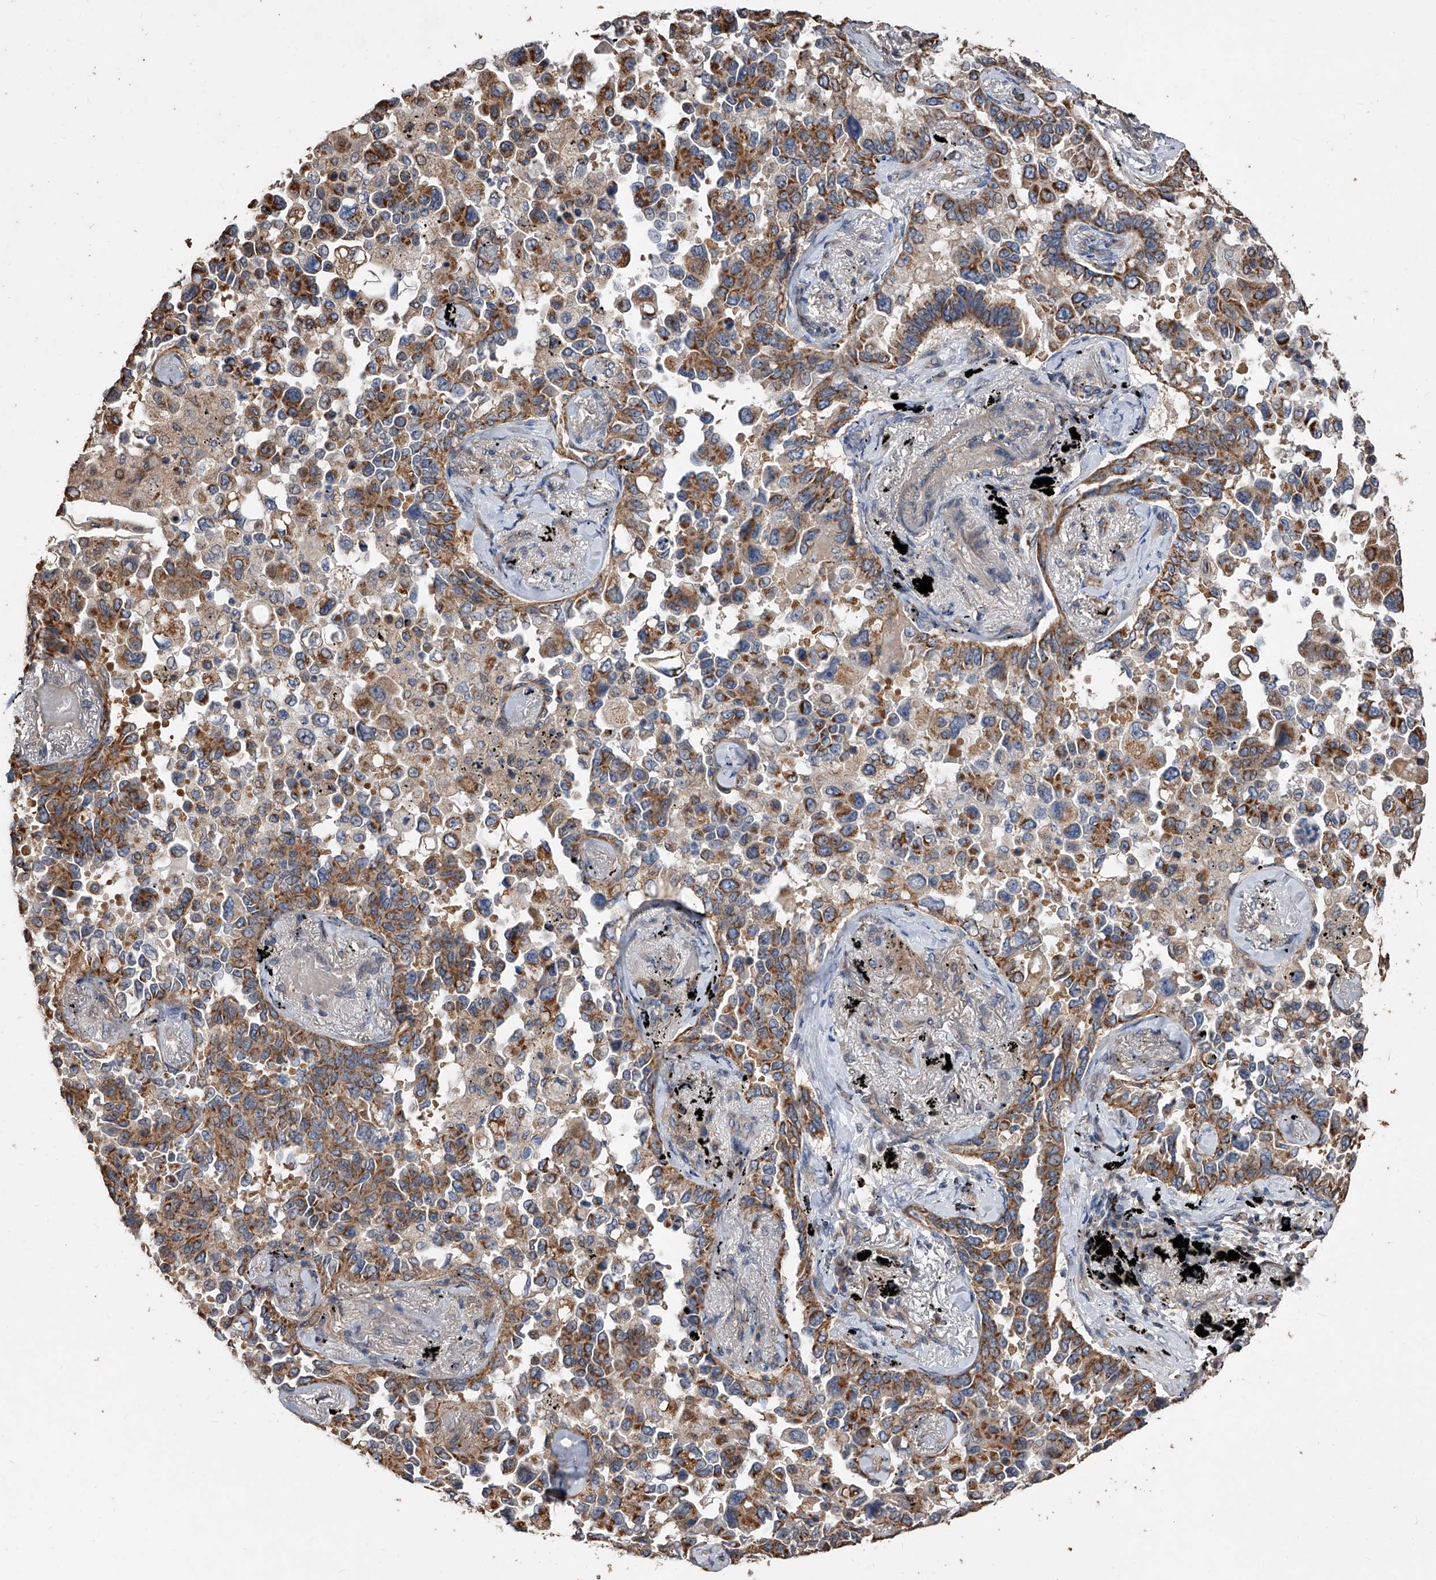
{"staining": {"intensity": "moderate", "quantity": ">75%", "location": "cytoplasmic/membranous"}, "tissue": "lung cancer", "cell_type": "Tumor cells", "image_type": "cancer", "snomed": [{"axis": "morphology", "description": "Adenocarcinoma, NOS"}, {"axis": "topography", "description": "Lung"}], "caption": "Lung cancer stained with DAB immunohistochemistry shows medium levels of moderate cytoplasmic/membranous expression in about >75% of tumor cells.", "gene": "LTV1", "patient": {"sex": "female", "age": 67}}